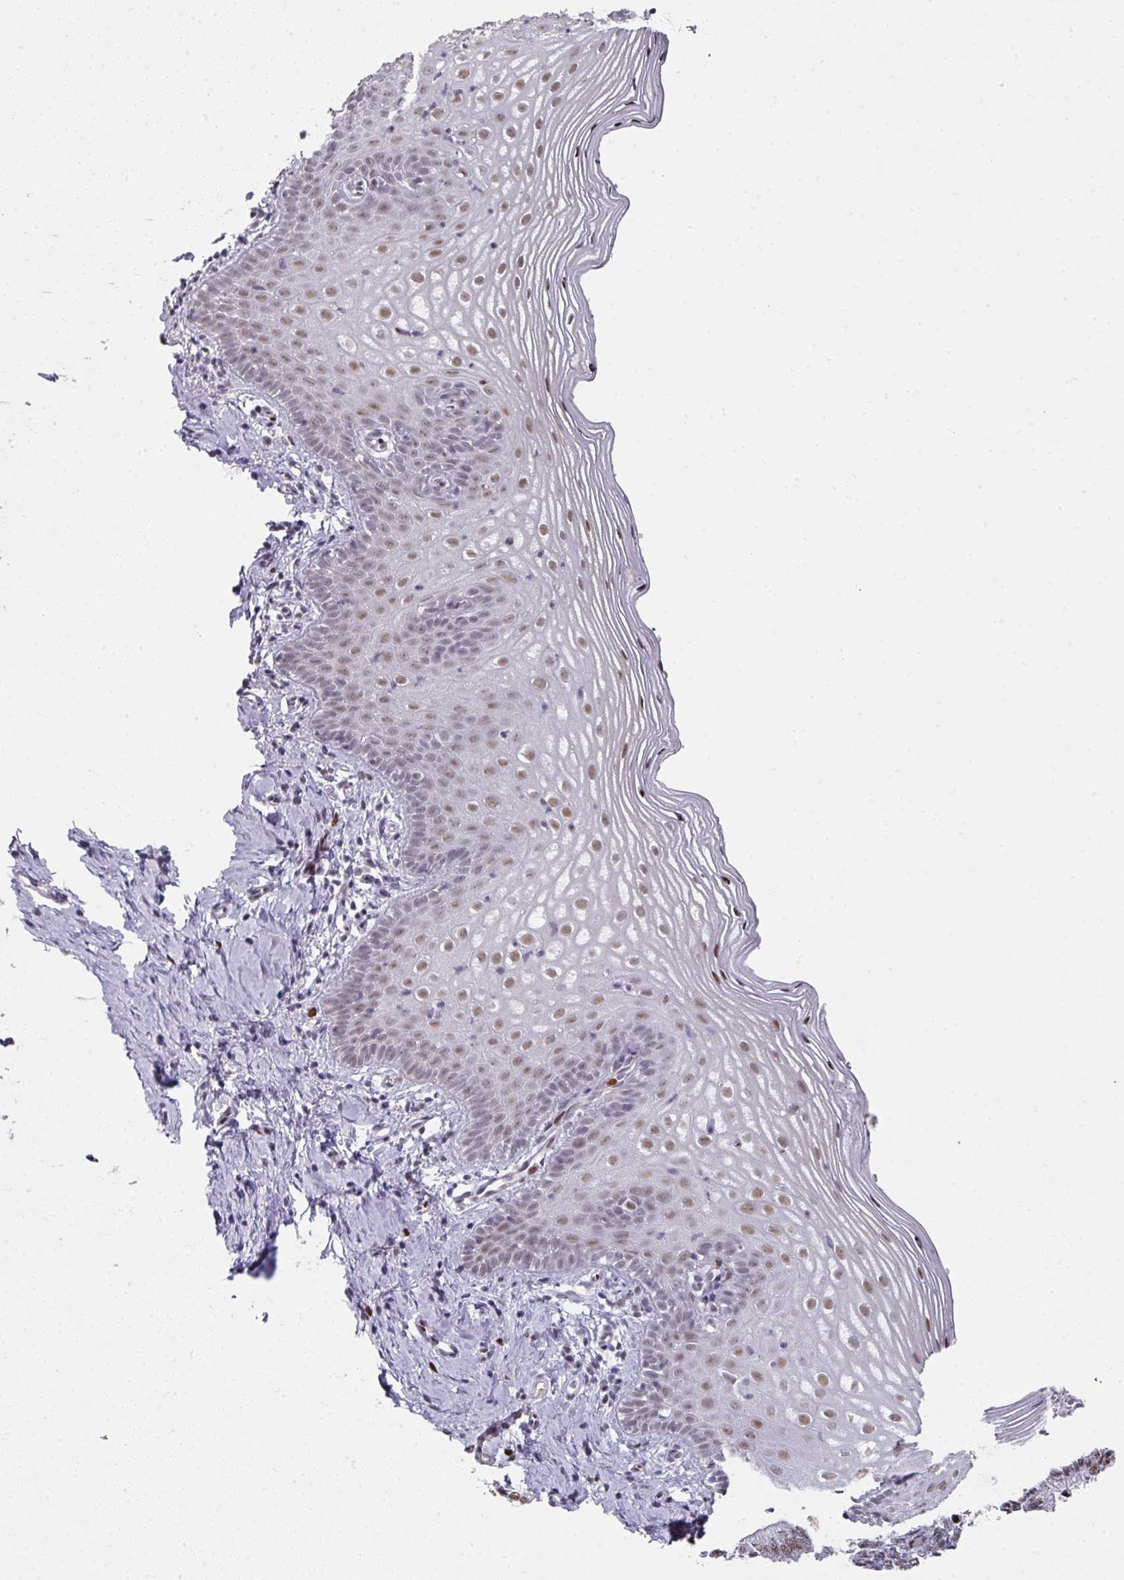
{"staining": {"intensity": "moderate", "quantity": "<25%", "location": "nuclear"}, "tissue": "cervix", "cell_type": "Glandular cells", "image_type": "normal", "snomed": [{"axis": "morphology", "description": "Normal tissue, NOS"}, {"axis": "topography", "description": "Cervix"}], "caption": "Normal cervix exhibits moderate nuclear staining in about <25% of glandular cells.", "gene": "SF3B5", "patient": {"sex": "female", "age": 44}}